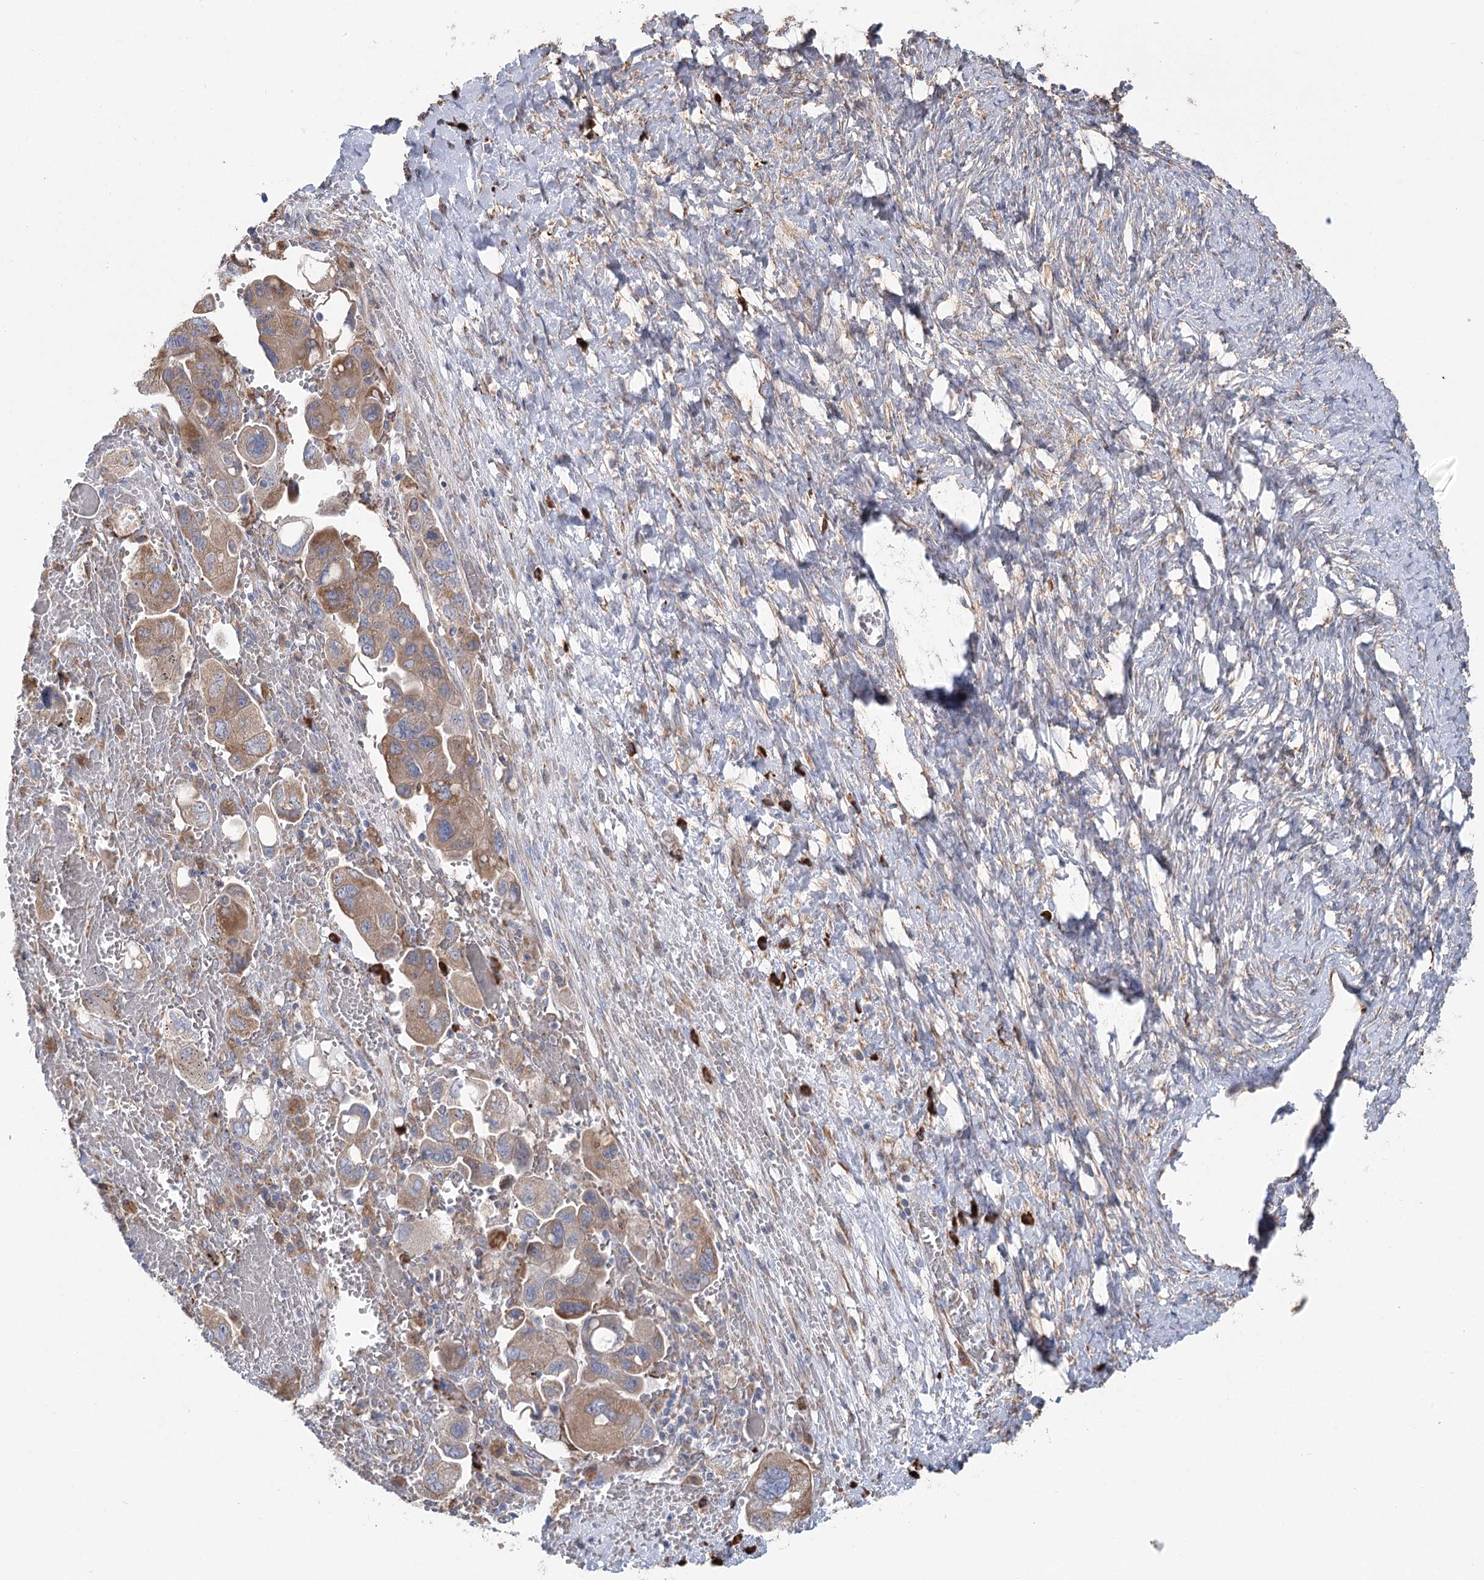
{"staining": {"intensity": "moderate", "quantity": "25%-75%", "location": "cytoplasmic/membranous"}, "tissue": "ovarian cancer", "cell_type": "Tumor cells", "image_type": "cancer", "snomed": [{"axis": "morphology", "description": "Carcinoma, NOS"}, {"axis": "morphology", "description": "Cystadenocarcinoma, serous, NOS"}, {"axis": "topography", "description": "Ovary"}], "caption": "Carcinoma (ovarian) tissue displays moderate cytoplasmic/membranous staining in about 25%-75% of tumor cells", "gene": "METTL24", "patient": {"sex": "female", "age": 69}}